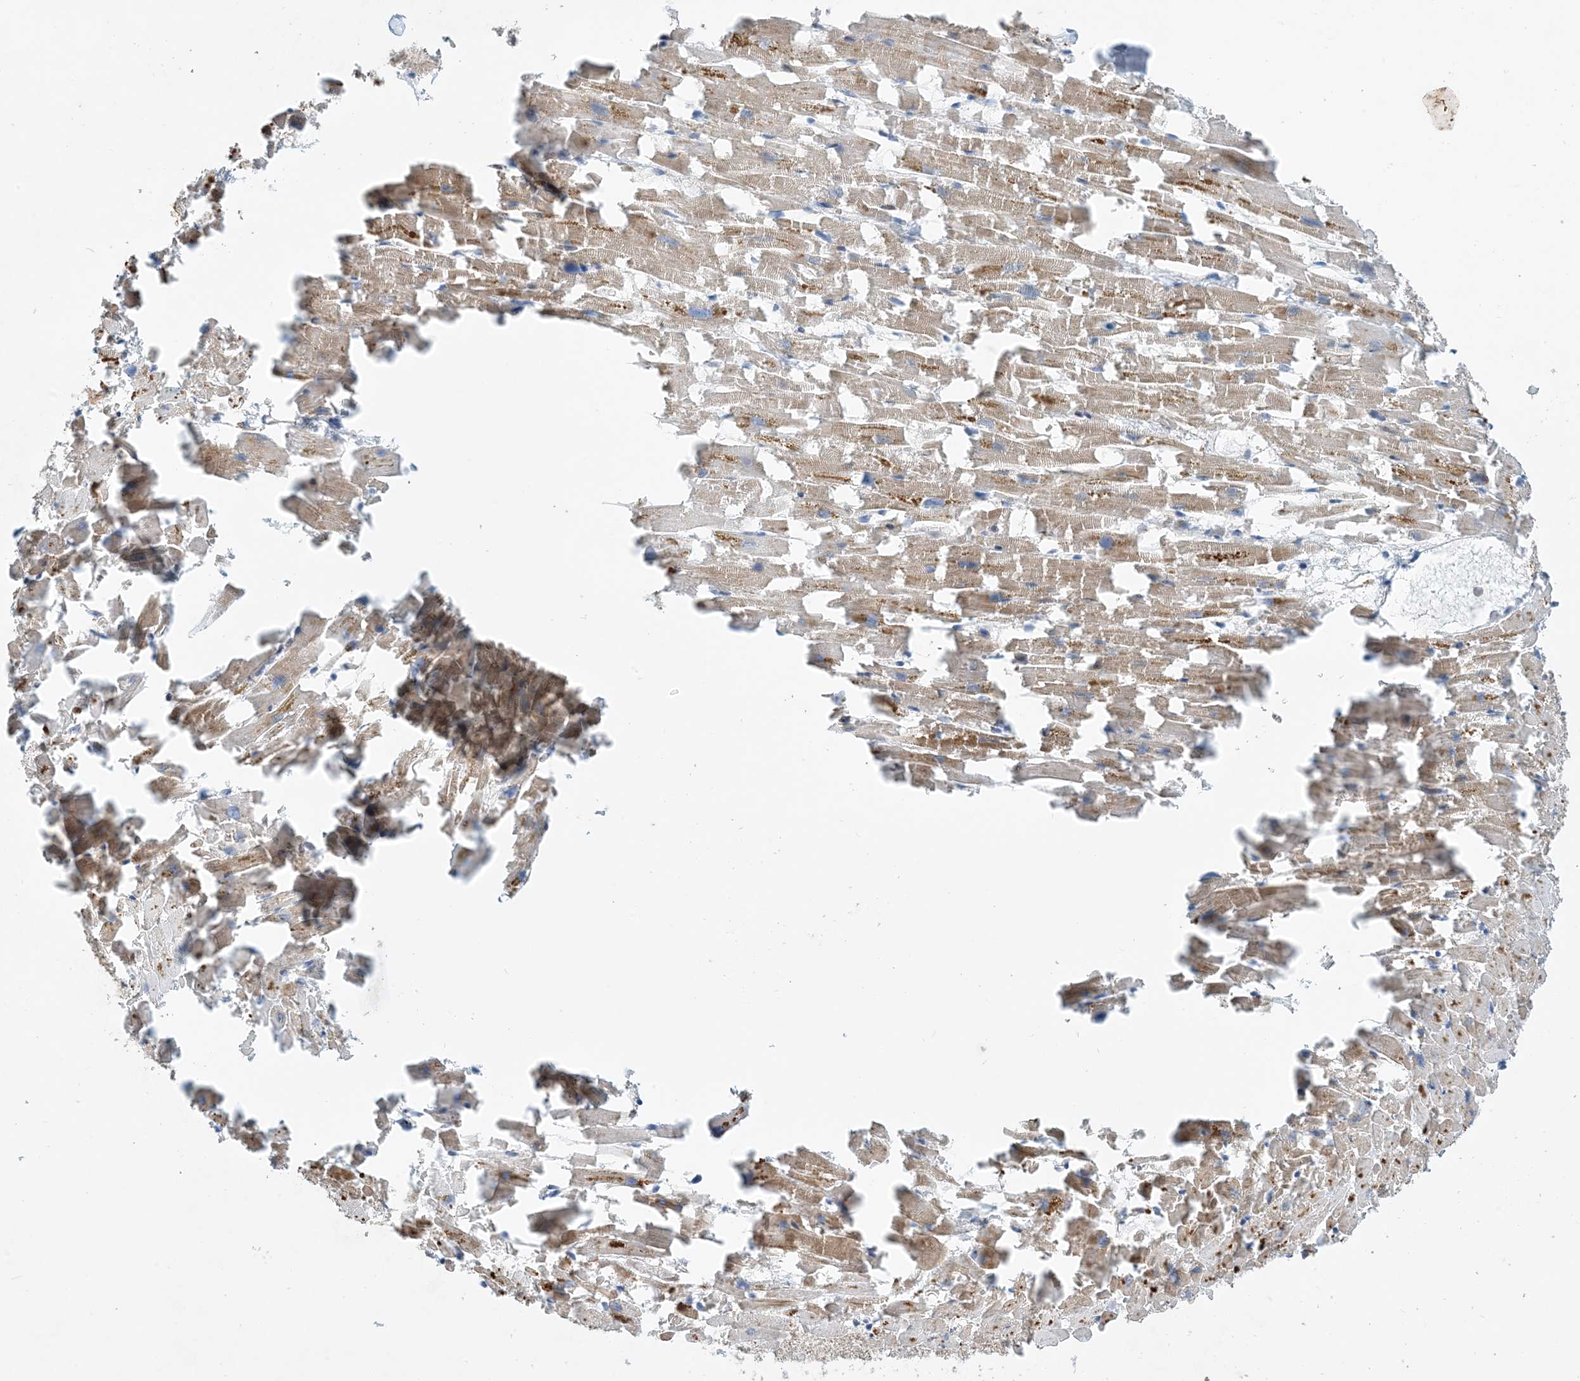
{"staining": {"intensity": "weak", "quantity": ">75%", "location": "cytoplasmic/membranous"}, "tissue": "heart muscle", "cell_type": "Cardiomyocytes", "image_type": "normal", "snomed": [{"axis": "morphology", "description": "Normal tissue, NOS"}, {"axis": "topography", "description": "Heart"}], "caption": "Immunohistochemical staining of normal human heart muscle shows >75% levels of weak cytoplasmic/membranous protein staining in about >75% of cardiomyocytes.", "gene": "PHOSPHO2", "patient": {"sex": "female", "age": 64}}